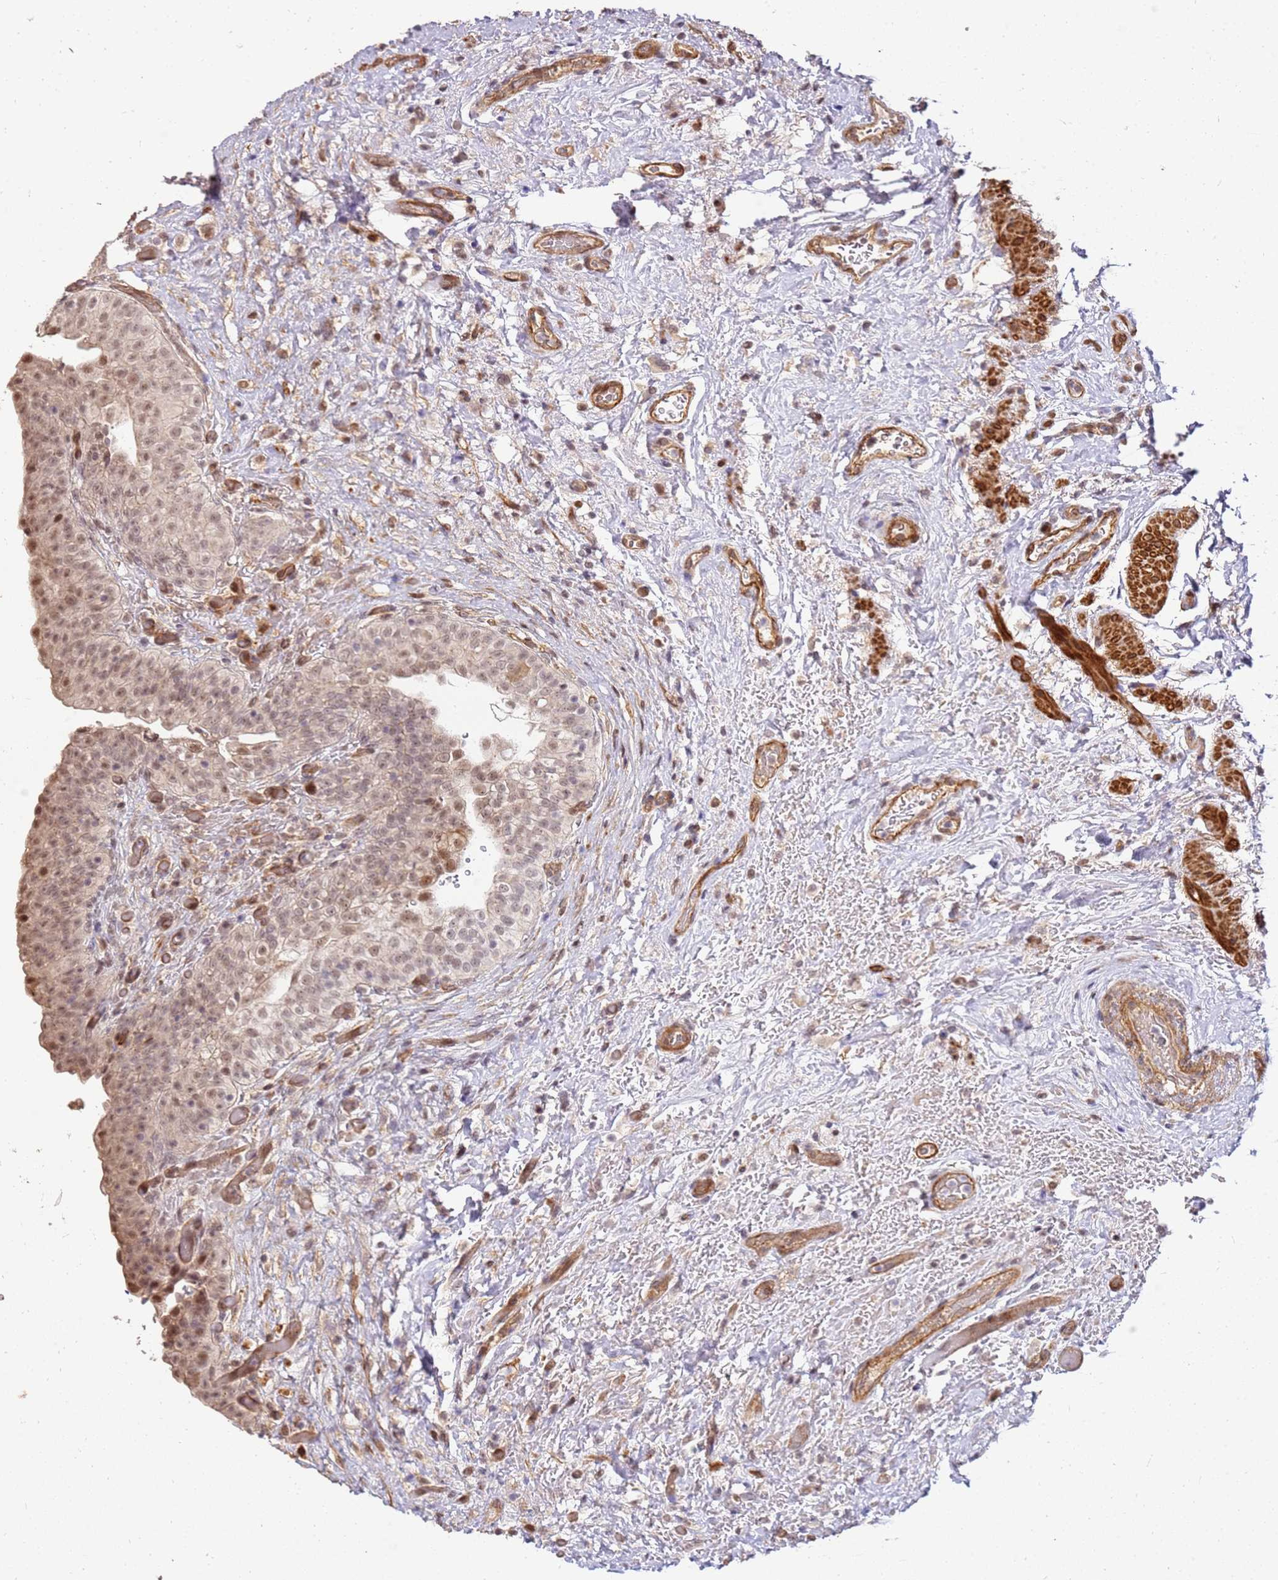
{"staining": {"intensity": "moderate", "quantity": ">75%", "location": "cytoplasmic/membranous,nuclear"}, "tissue": "urinary bladder", "cell_type": "Urothelial cells", "image_type": "normal", "snomed": [{"axis": "morphology", "description": "Normal tissue, NOS"}, {"axis": "topography", "description": "Urinary bladder"}], "caption": "Approximately >75% of urothelial cells in normal human urinary bladder demonstrate moderate cytoplasmic/membranous,nuclear protein expression as visualized by brown immunohistochemical staining.", "gene": "ST18", "patient": {"sex": "male", "age": 69}}